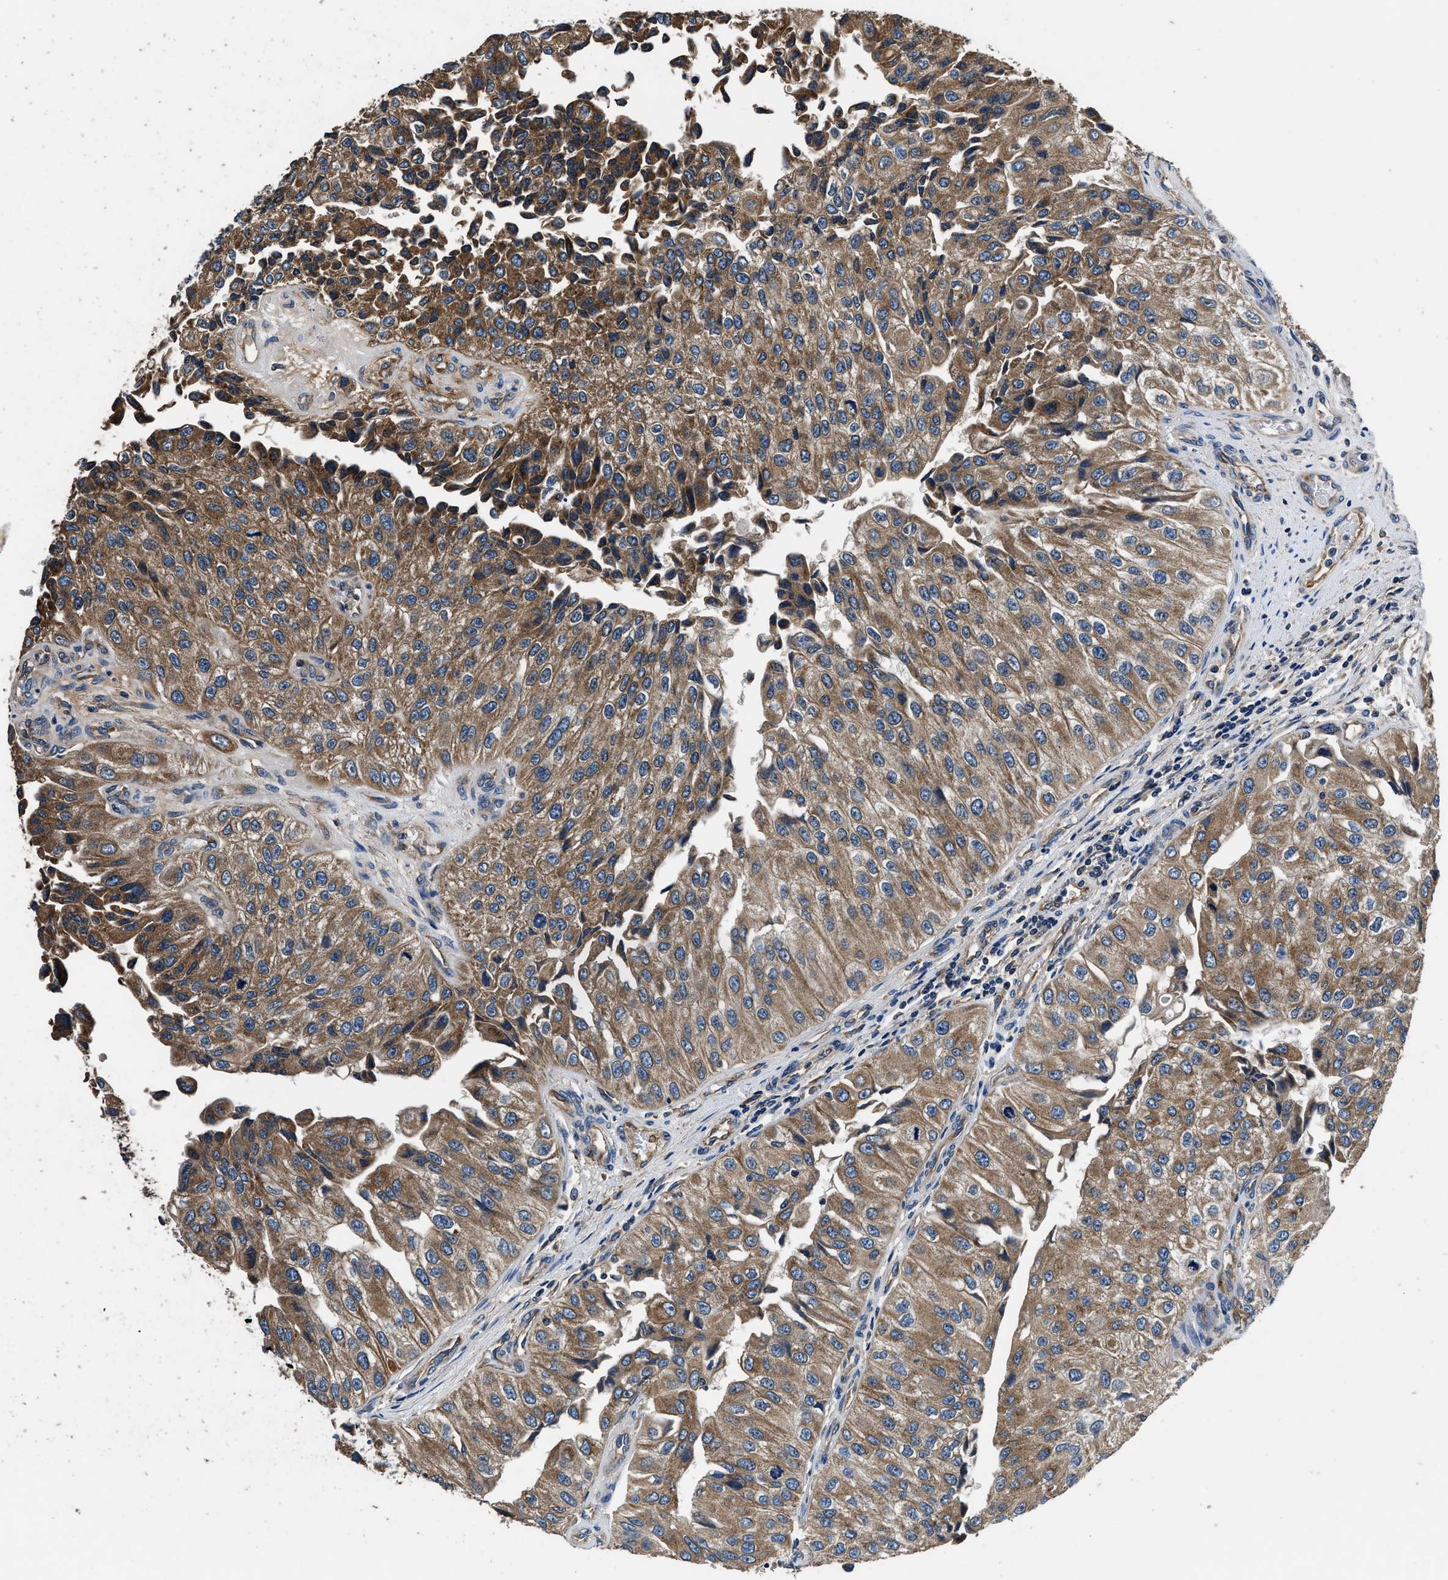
{"staining": {"intensity": "strong", "quantity": ">75%", "location": "cytoplasmic/membranous"}, "tissue": "urothelial cancer", "cell_type": "Tumor cells", "image_type": "cancer", "snomed": [{"axis": "morphology", "description": "Urothelial carcinoma, High grade"}, {"axis": "topography", "description": "Kidney"}, {"axis": "topography", "description": "Urinary bladder"}], "caption": "Urothelial carcinoma (high-grade) tissue shows strong cytoplasmic/membranous positivity in approximately >75% of tumor cells, visualized by immunohistochemistry. Nuclei are stained in blue.", "gene": "DHRS7B", "patient": {"sex": "male", "age": 77}}